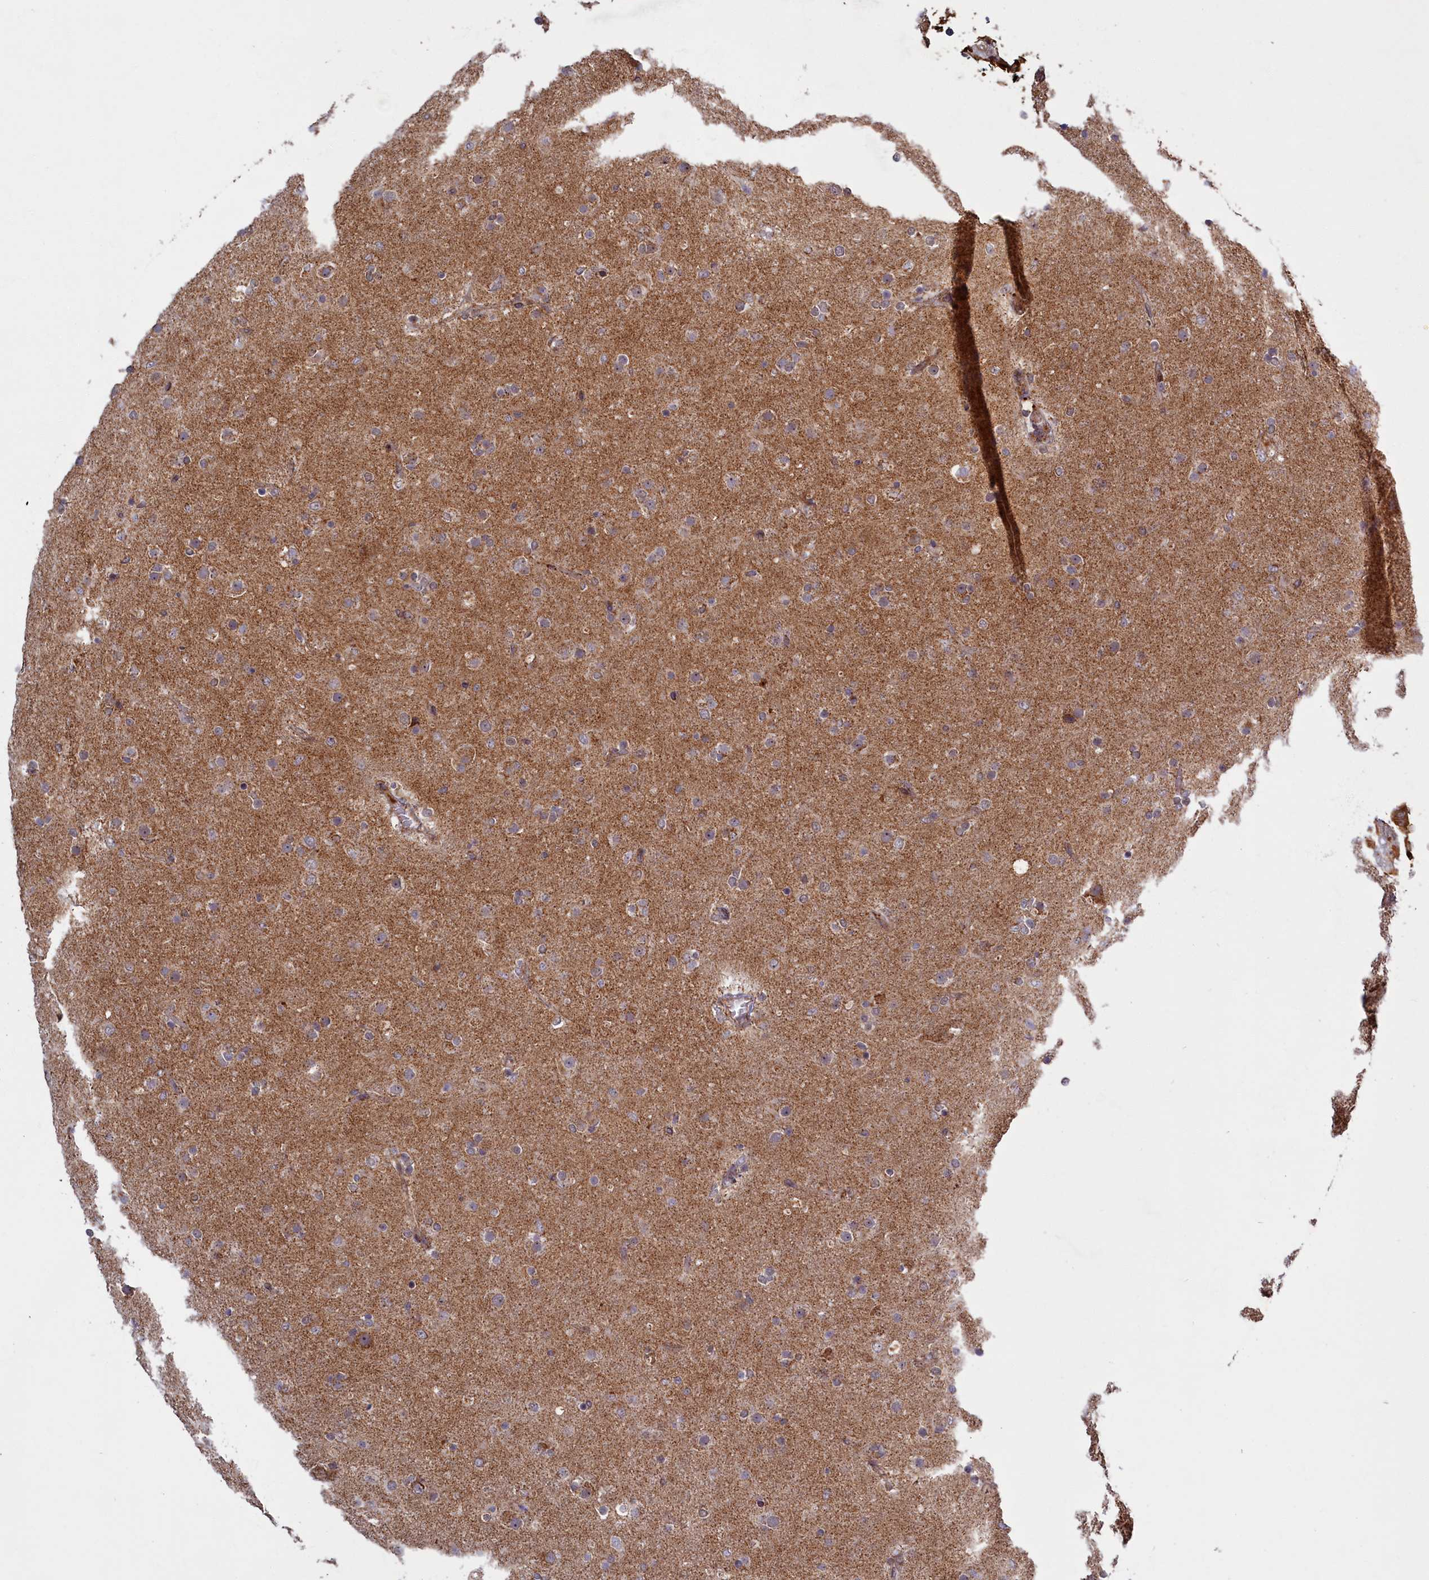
{"staining": {"intensity": "negative", "quantity": "none", "location": "none"}, "tissue": "glioma", "cell_type": "Tumor cells", "image_type": "cancer", "snomed": [{"axis": "morphology", "description": "Glioma, malignant, Low grade"}, {"axis": "topography", "description": "Brain"}], "caption": "An immunohistochemistry micrograph of glioma is shown. There is no staining in tumor cells of glioma.", "gene": "PLA2G10", "patient": {"sex": "male", "age": 65}}